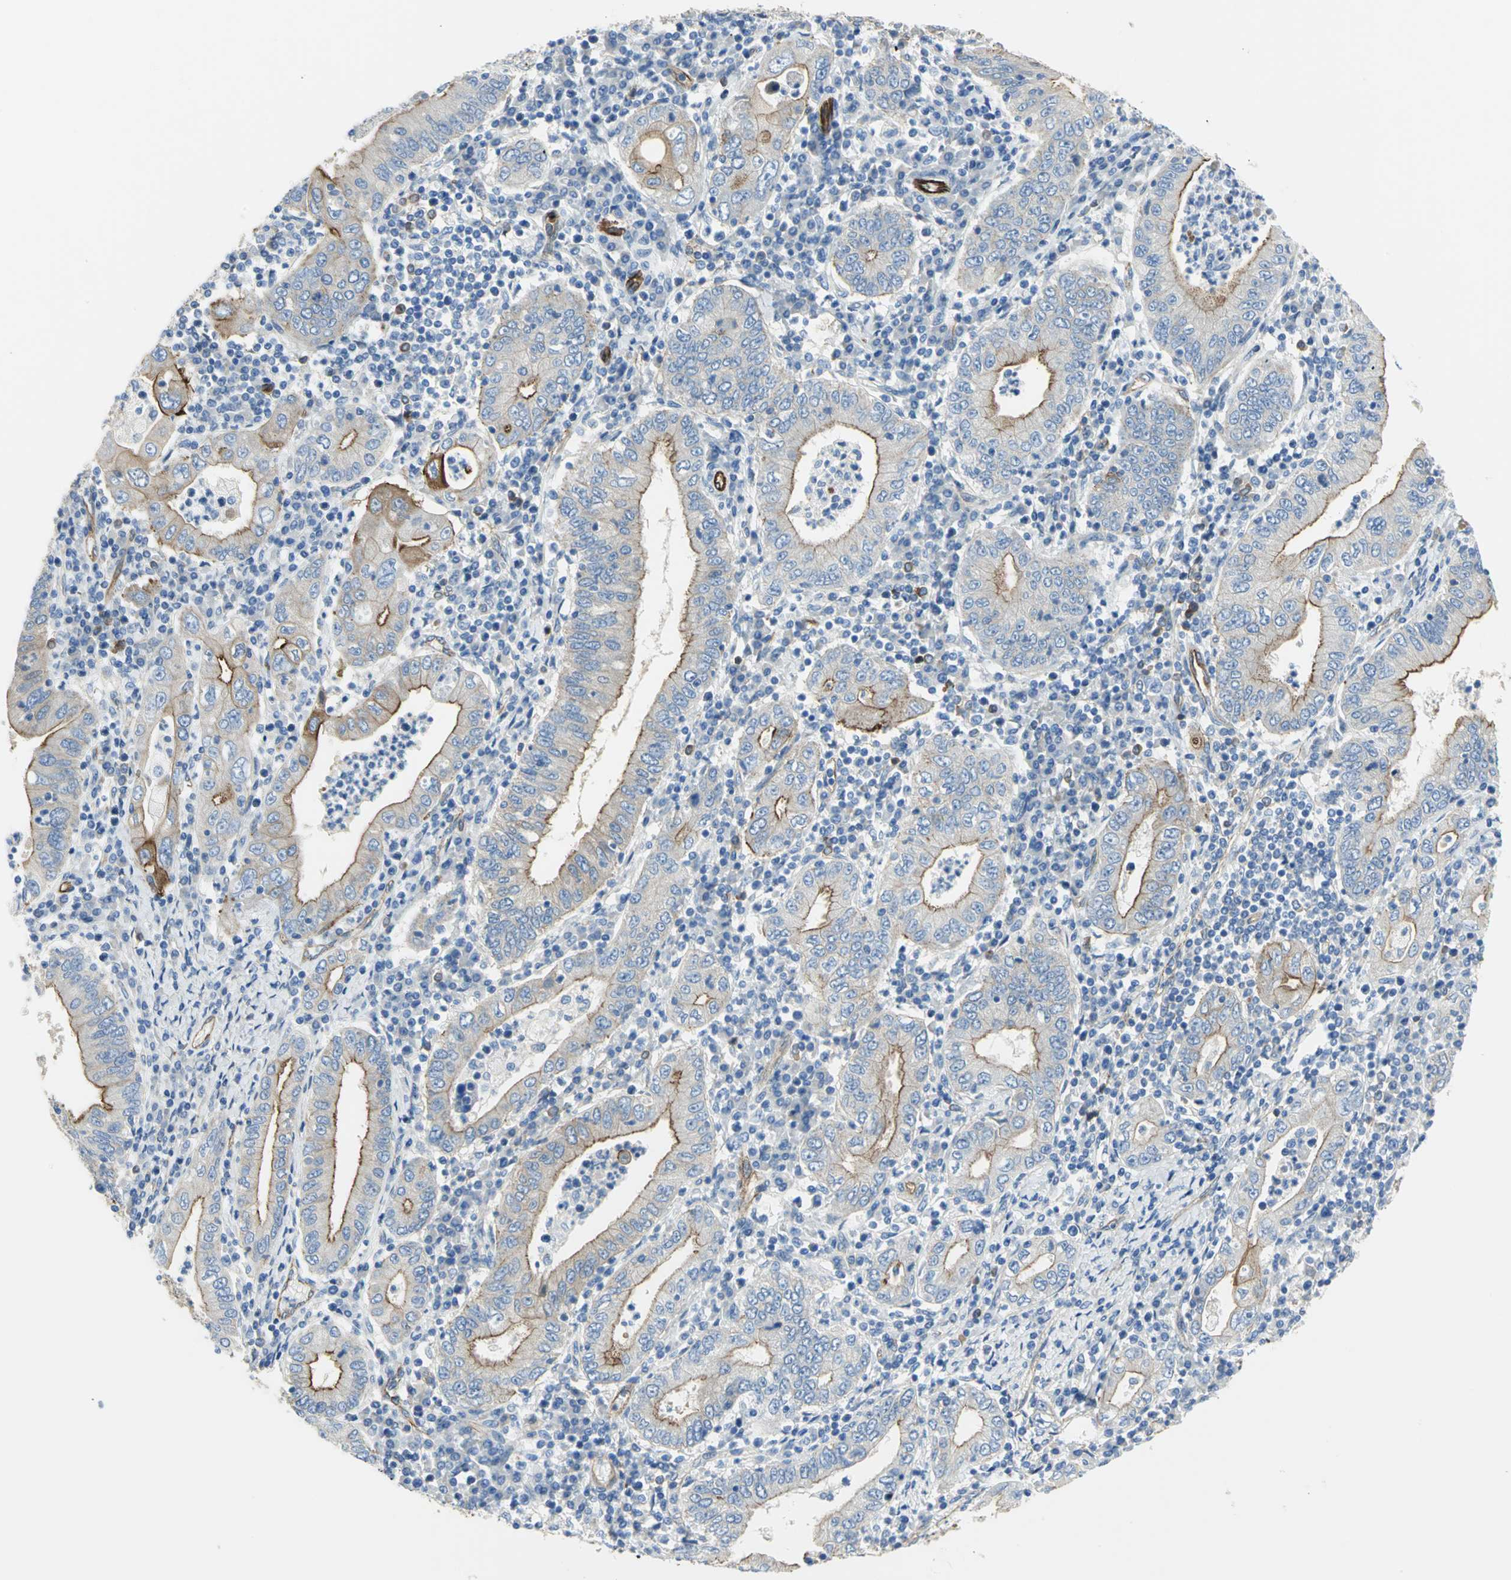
{"staining": {"intensity": "strong", "quantity": "25%-75%", "location": "cytoplasmic/membranous"}, "tissue": "stomach cancer", "cell_type": "Tumor cells", "image_type": "cancer", "snomed": [{"axis": "morphology", "description": "Normal tissue, NOS"}, {"axis": "morphology", "description": "Adenocarcinoma, NOS"}, {"axis": "topography", "description": "Esophagus"}, {"axis": "topography", "description": "Stomach, upper"}, {"axis": "topography", "description": "Peripheral nerve tissue"}], "caption": "Immunohistochemical staining of human stomach adenocarcinoma shows strong cytoplasmic/membranous protein positivity in approximately 25%-75% of tumor cells. The protein of interest is stained brown, and the nuclei are stained in blue (DAB IHC with brightfield microscopy, high magnification).", "gene": "FLNB", "patient": {"sex": "male", "age": 62}}